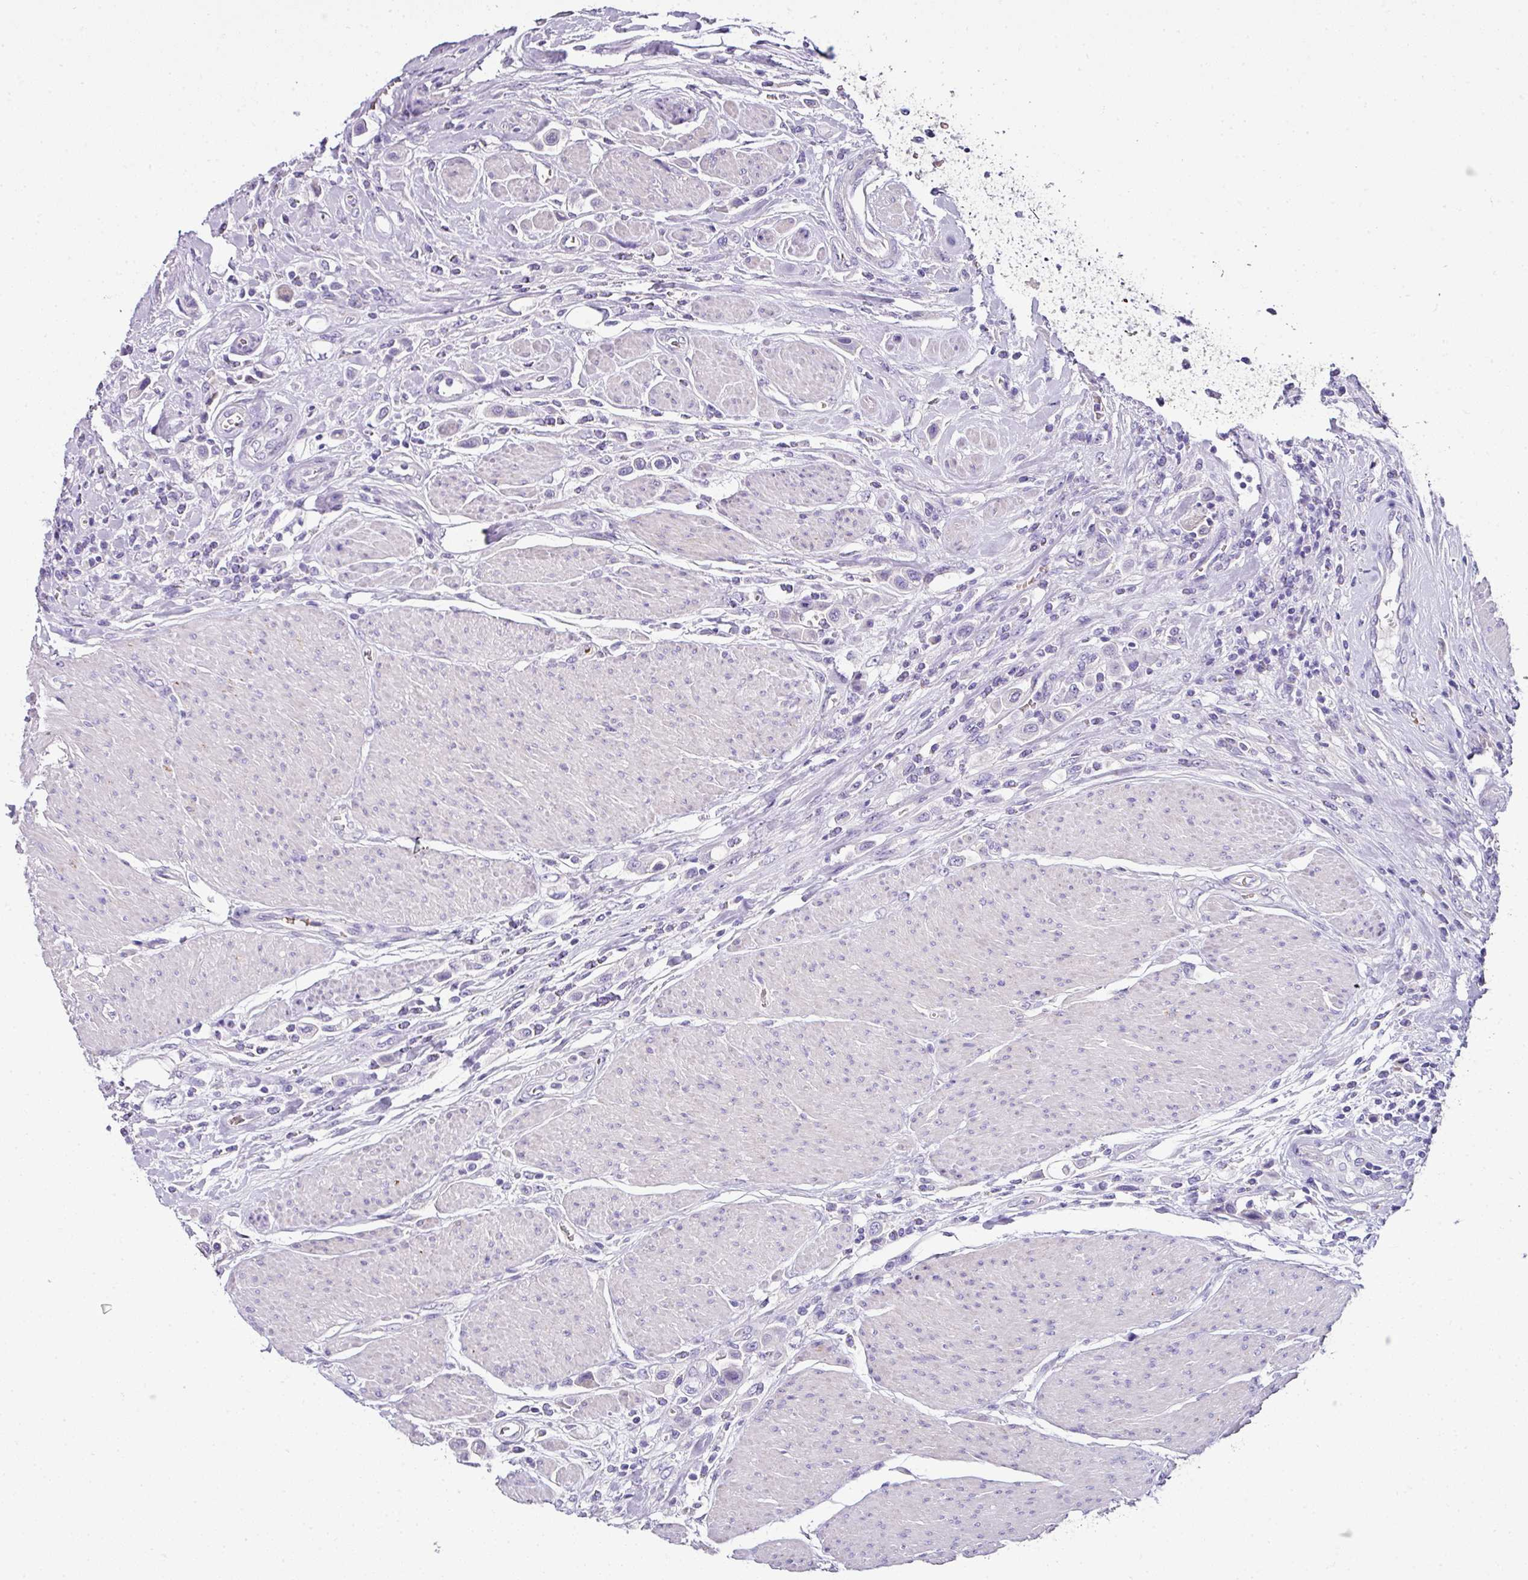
{"staining": {"intensity": "negative", "quantity": "none", "location": "none"}, "tissue": "urothelial cancer", "cell_type": "Tumor cells", "image_type": "cancer", "snomed": [{"axis": "morphology", "description": "Urothelial carcinoma, High grade"}, {"axis": "topography", "description": "Urinary bladder"}], "caption": "This is an immunohistochemistry (IHC) photomicrograph of human urothelial cancer. There is no positivity in tumor cells.", "gene": "NAPSA", "patient": {"sex": "male", "age": 50}}